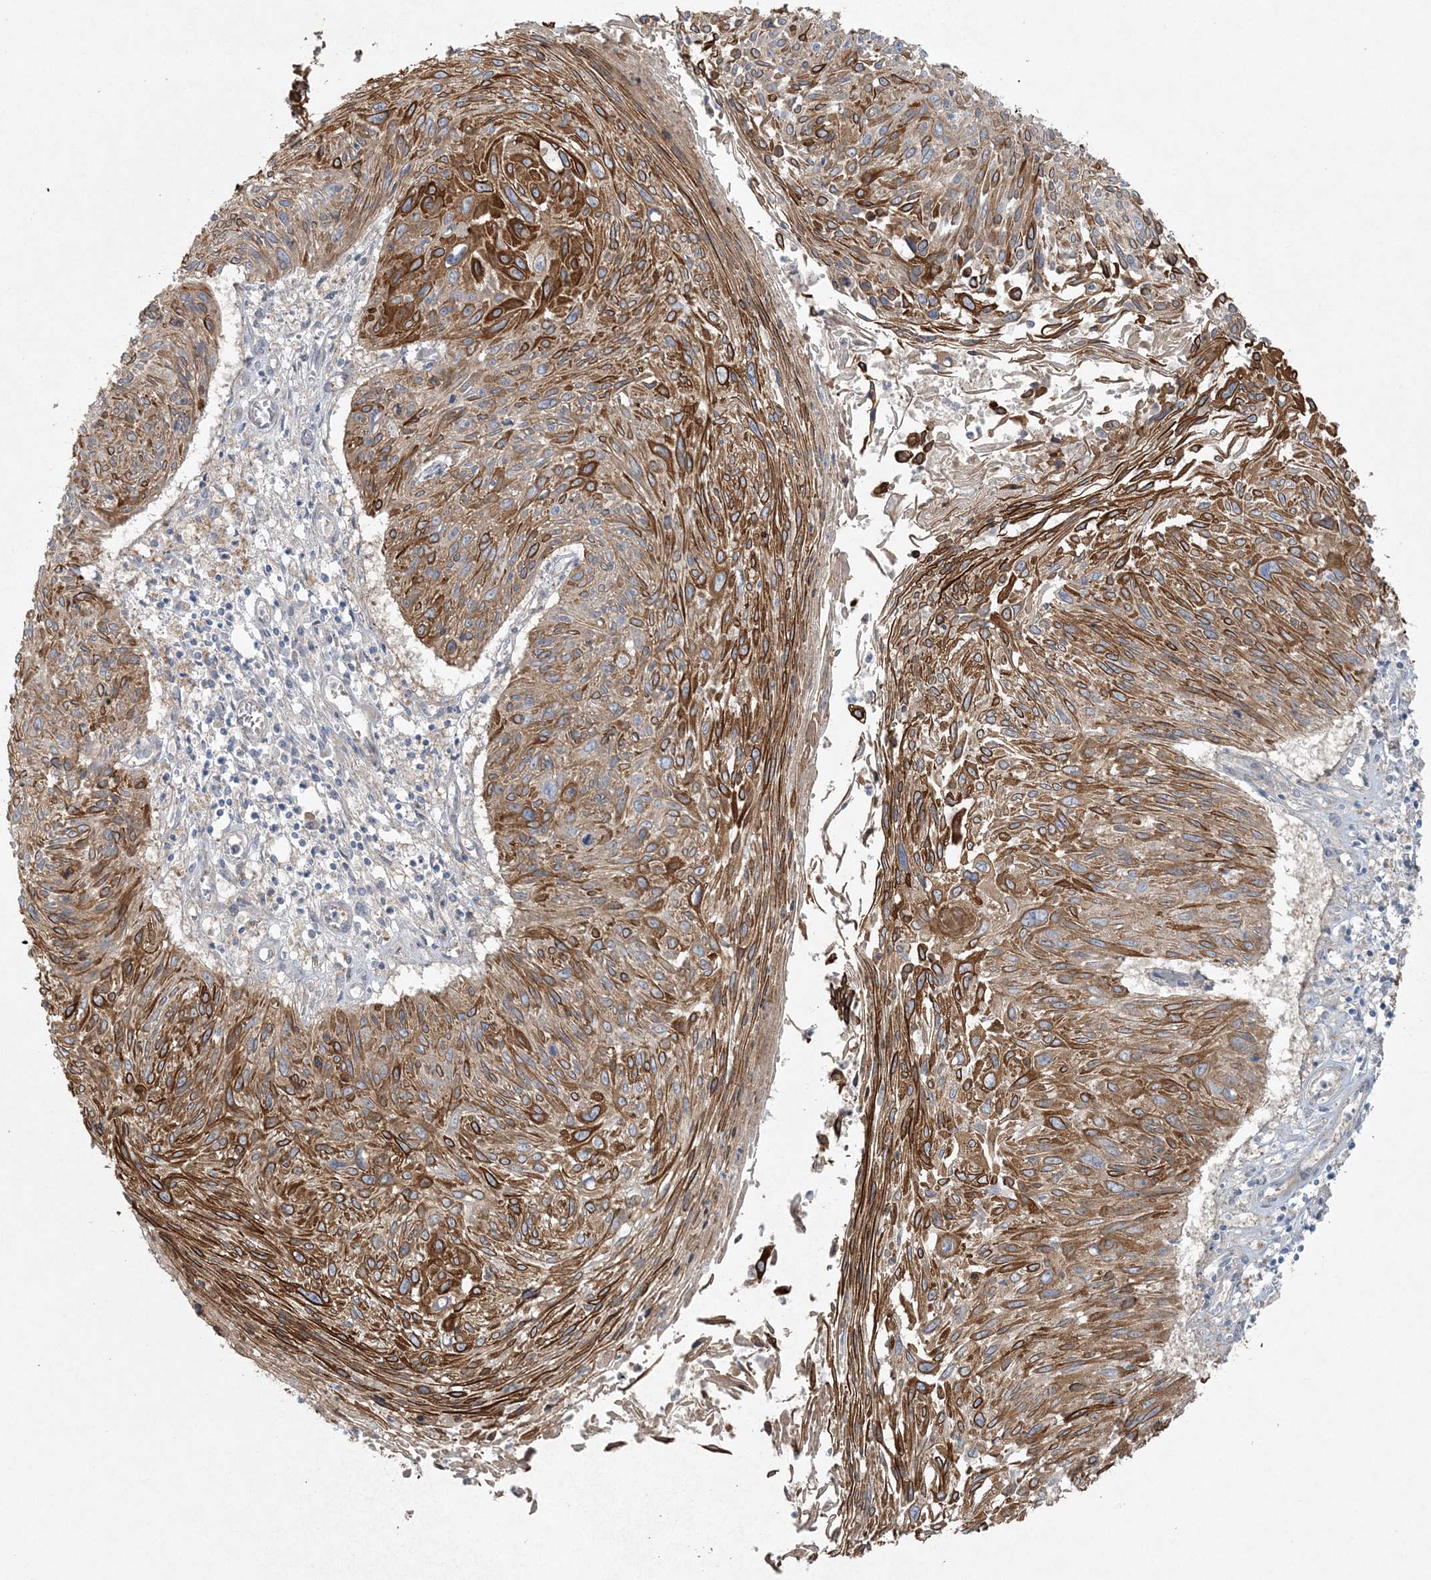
{"staining": {"intensity": "strong", "quantity": ">75%", "location": "cytoplasmic/membranous"}, "tissue": "cervical cancer", "cell_type": "Tumor cells", "image_type": "cancer", "snomed": [{"axis": "morphology", "description": "Squamous cell carcinoma, NOS"}, {"axis": "topography", "description": "Cervix"}], "caption": "Human cervical cancer stained for a protein (brown) demonstrates strong cytoplasmic/membranous positive positivity in about >75% of tumor cells.", "gene": "PIK3R4", "patient": {"sex": "female", "age": 51}}